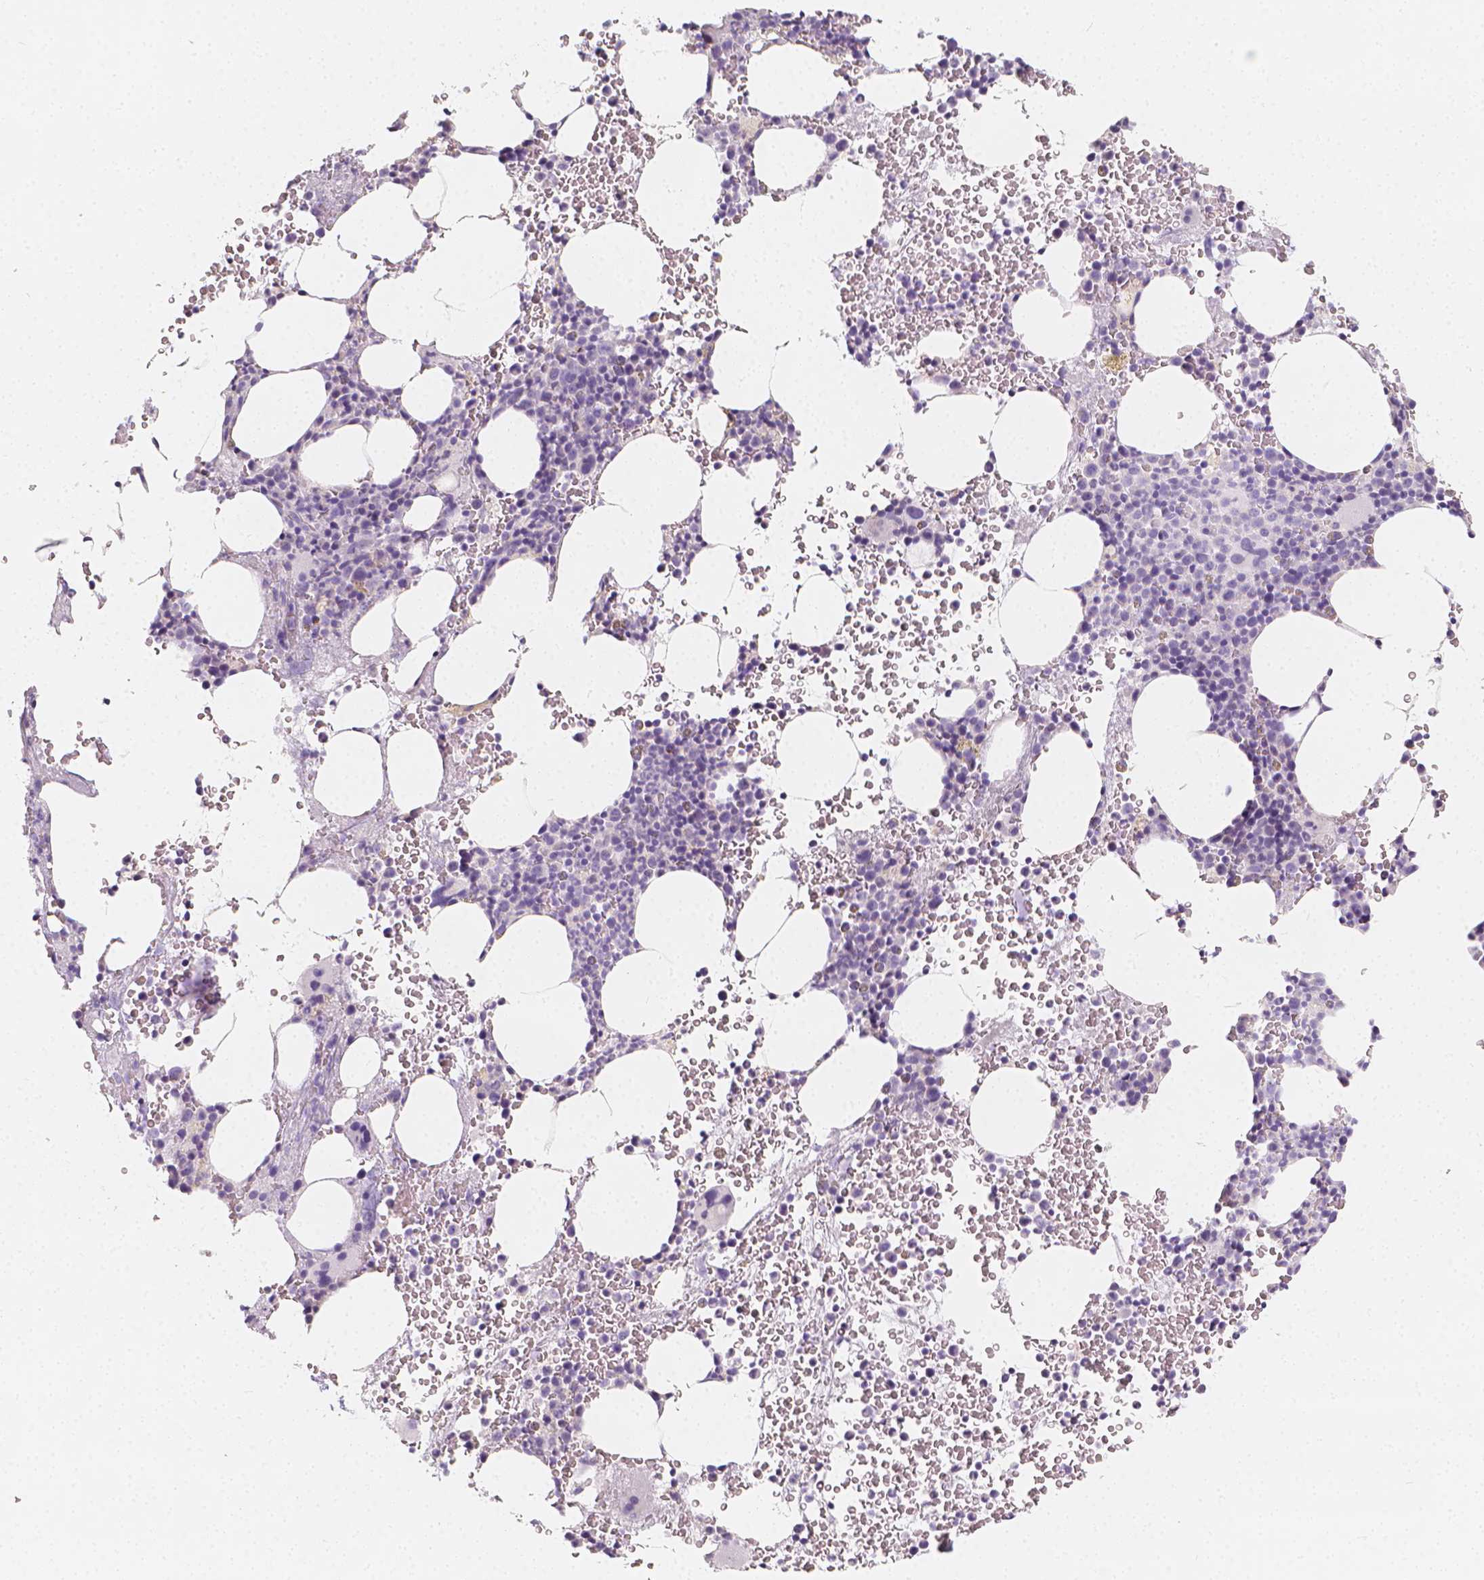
{"staining": {"intensity": "negative", "quantity": "none", "location": "none"}, "tissue": "bone marrow", "cell_type": "Hematopoietic cells", "image_type": "normal", "snomed": [{"axis": "morphology", "description": "Normal tissue, NOS"}, {"axis": "topography", "description": "Bone marrow"}], "caption": "Histopathology image shows no protein expression in hematopoietic cells of normal bone marrow.", "gene": "RBFOX1", "patient": {"sex": "female", "age": 56}}